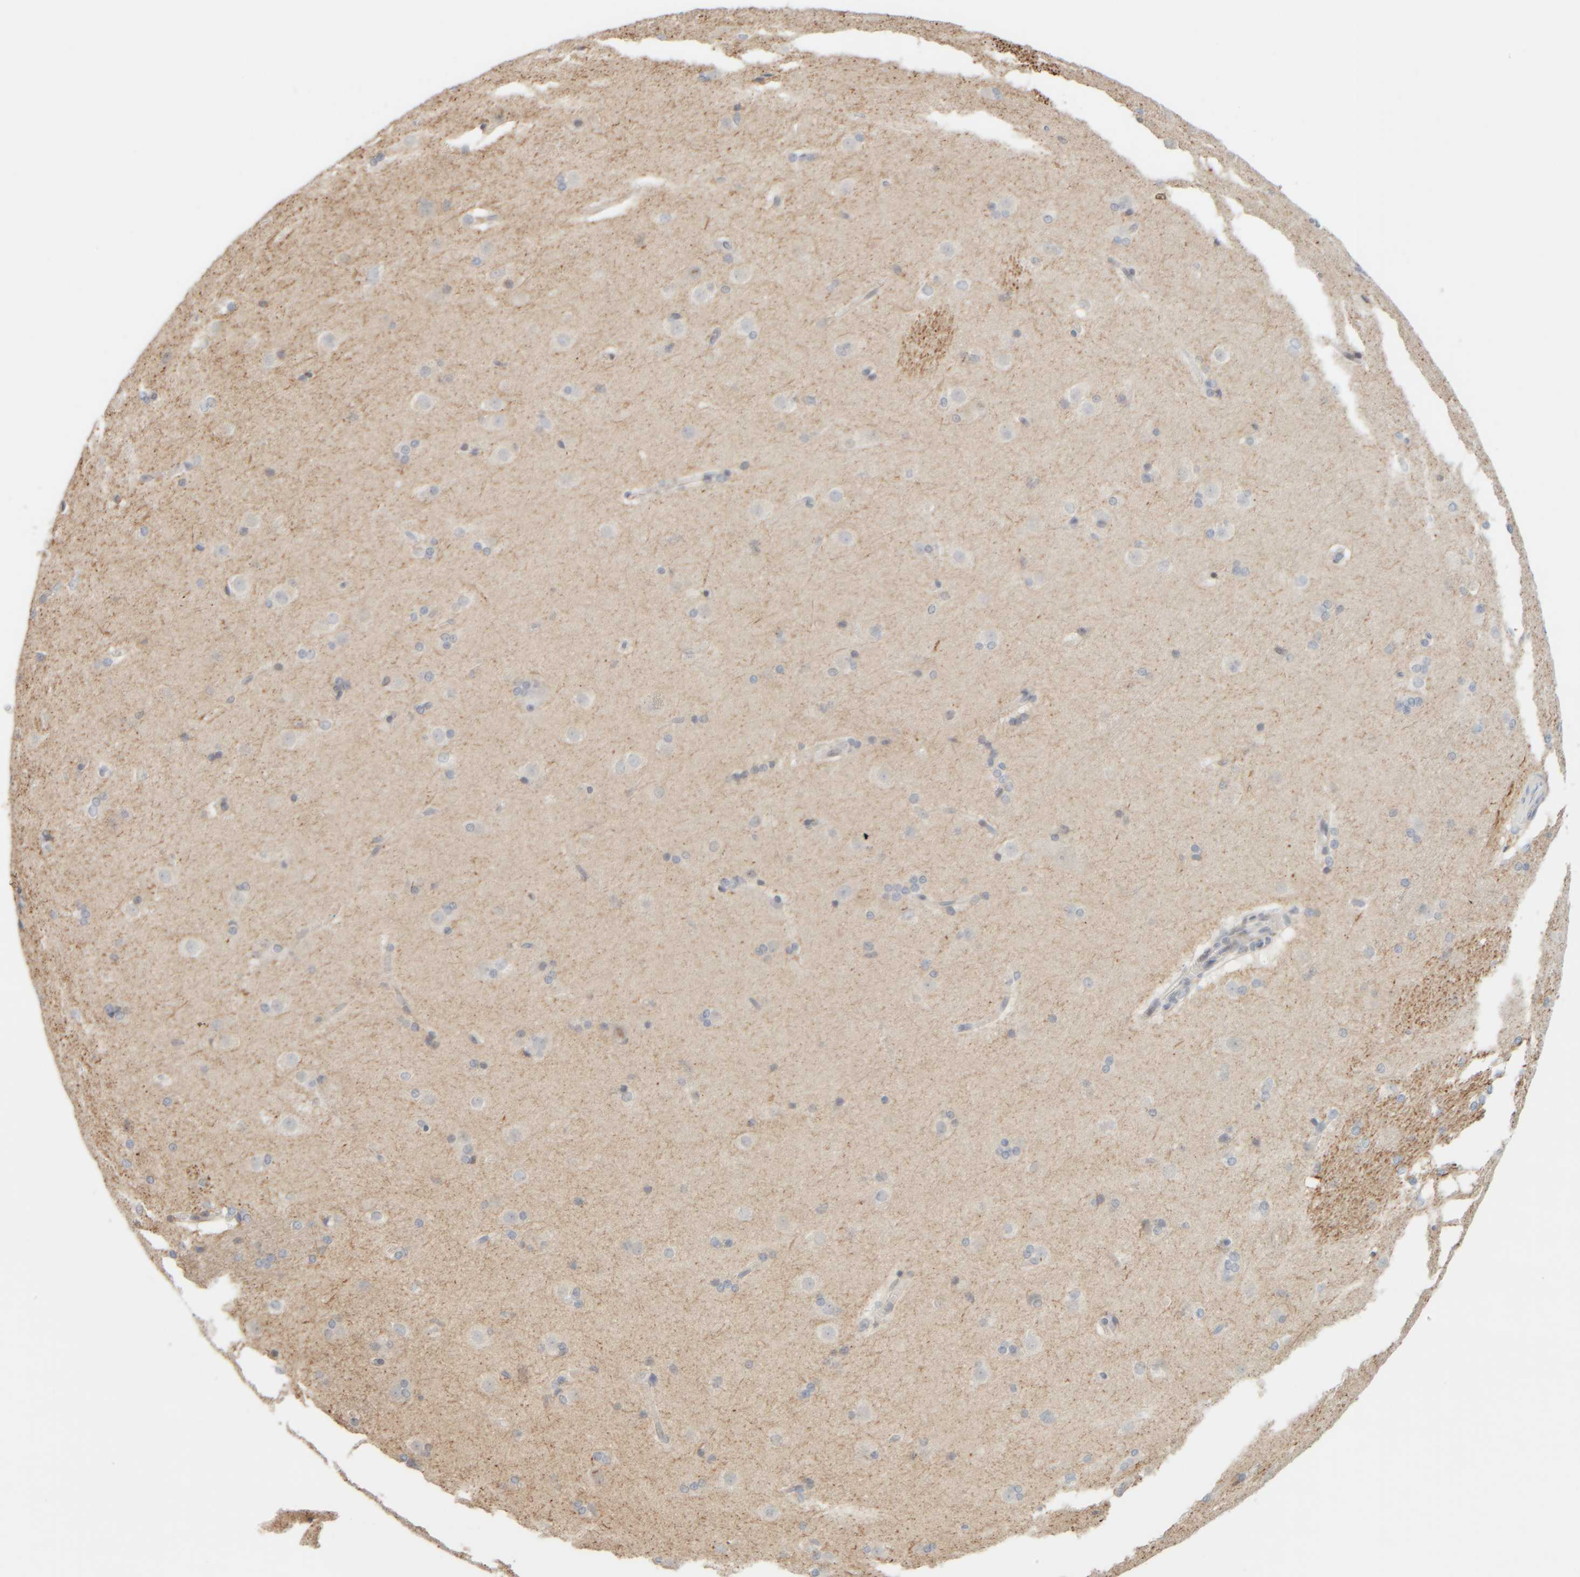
{"staining": {"intensity": "negative", "quantity": "none", "location": "none"}, "tissue": "caudate", "cell_type": "Glial cells", "image_type": "normal", "snomed": [{"axis": "morphology", "description": "Normal tissue, NOS"}, {"axis": "topography", "description": "Lateral ventricle wall"}], "caption": "An IHC image of unremarkable caudate is shown. There is no staining in glial cells of caudate.", "gene": "AARSD1", "patient": {"sex": "female", "age": 19}}